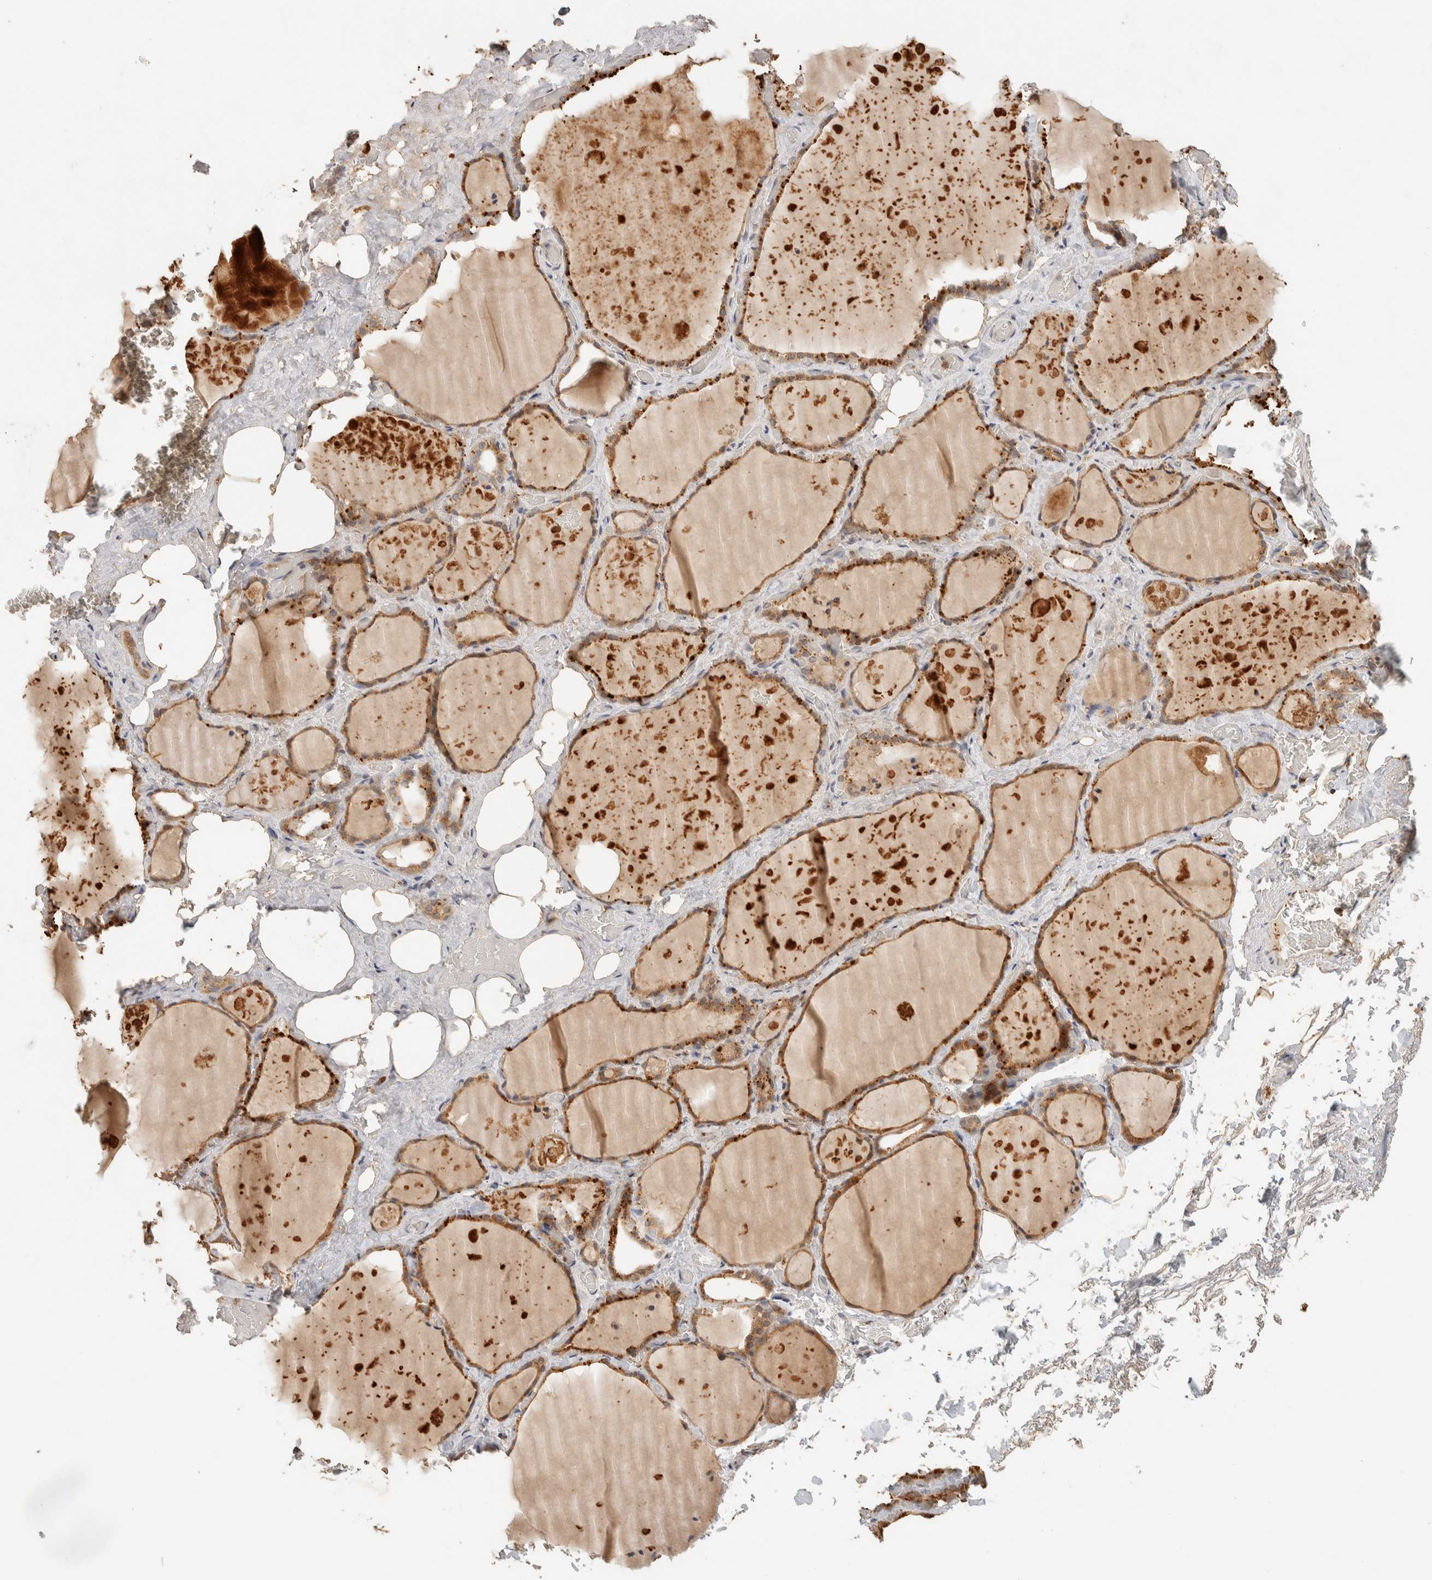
{"staining": {"intensity": "moderate", "quantity": ">75%", "location": "cytoplasmic/membranous"}, "tissue": "thyroid gland", "cell_type": "Glandular cells", "image_type": "normal", "snomed": [{"axis": "morphology", "description": "Normal tissue, NOS"}, {"axis": "topography", "description": "Thyroid gland"}], "caption": "Immunohistochemical staining of unremarkable thyroid gland reveals moderate cytoplasmic/membranous protein expression in about >75% of glandular cells.", "gene": "ITPA", "patient": {"sex": "male", "age": 61}}